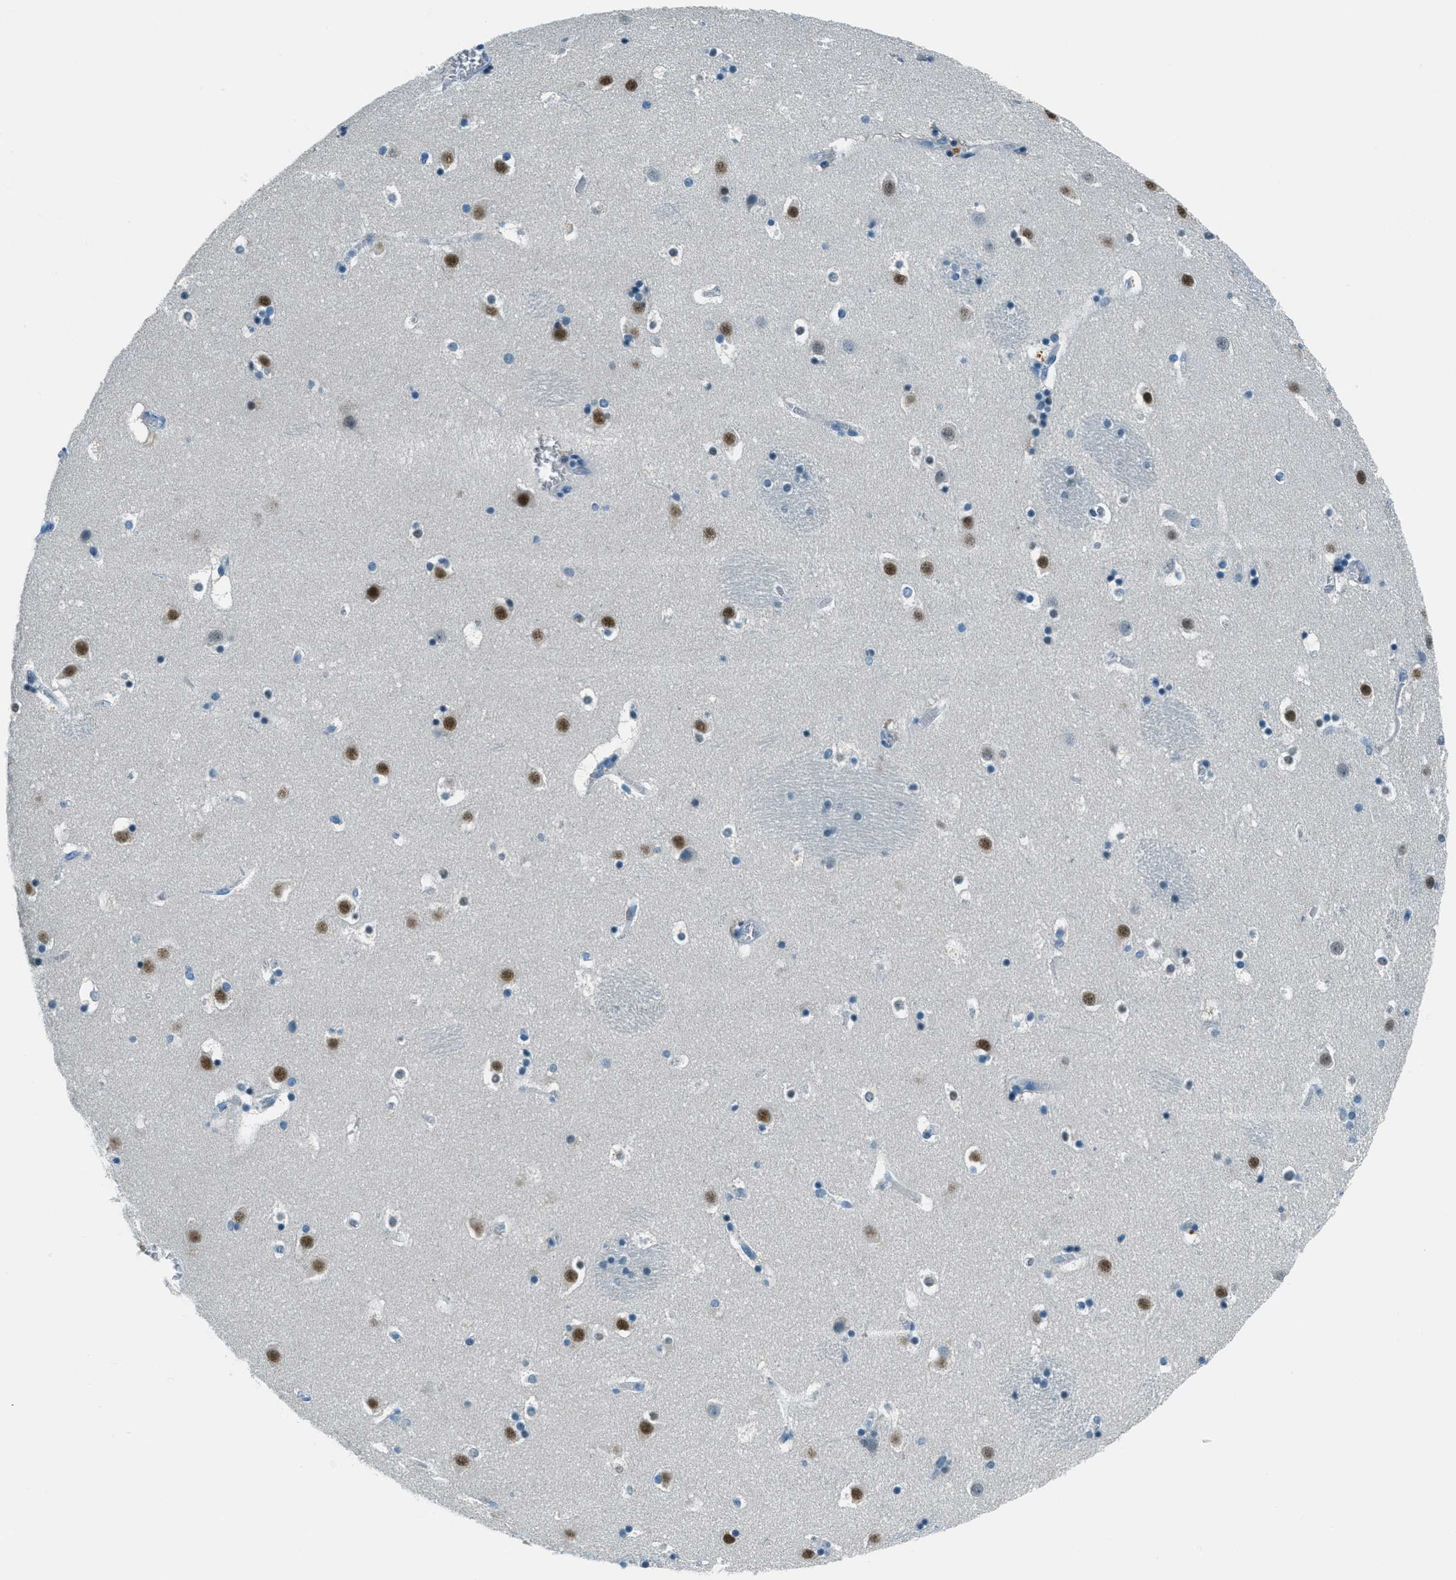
{"staining": {"intensity": "negative", "quantity": "none", "location": "none"}, "tissue": "caudate", "cell_type": "Glial cells", "image_type": "normal", "snomed": [{"axis": "morphology", "description": "Normal tissue, NOS"}, {"axis": "topography", "description": "Lateral ventricle wall"}], "caption": "An immunohistochemistry histopathology image of unremarkable caudate is shown. There is no staining in glial cells of caudate. (DAB (3,3'-diaminobenzidine) immunohistochemistry (IHC) visualized using brightfield microscopy, high magnification).", "gene": "MSLN", "patient": {"sex": "male", "age": 45}}